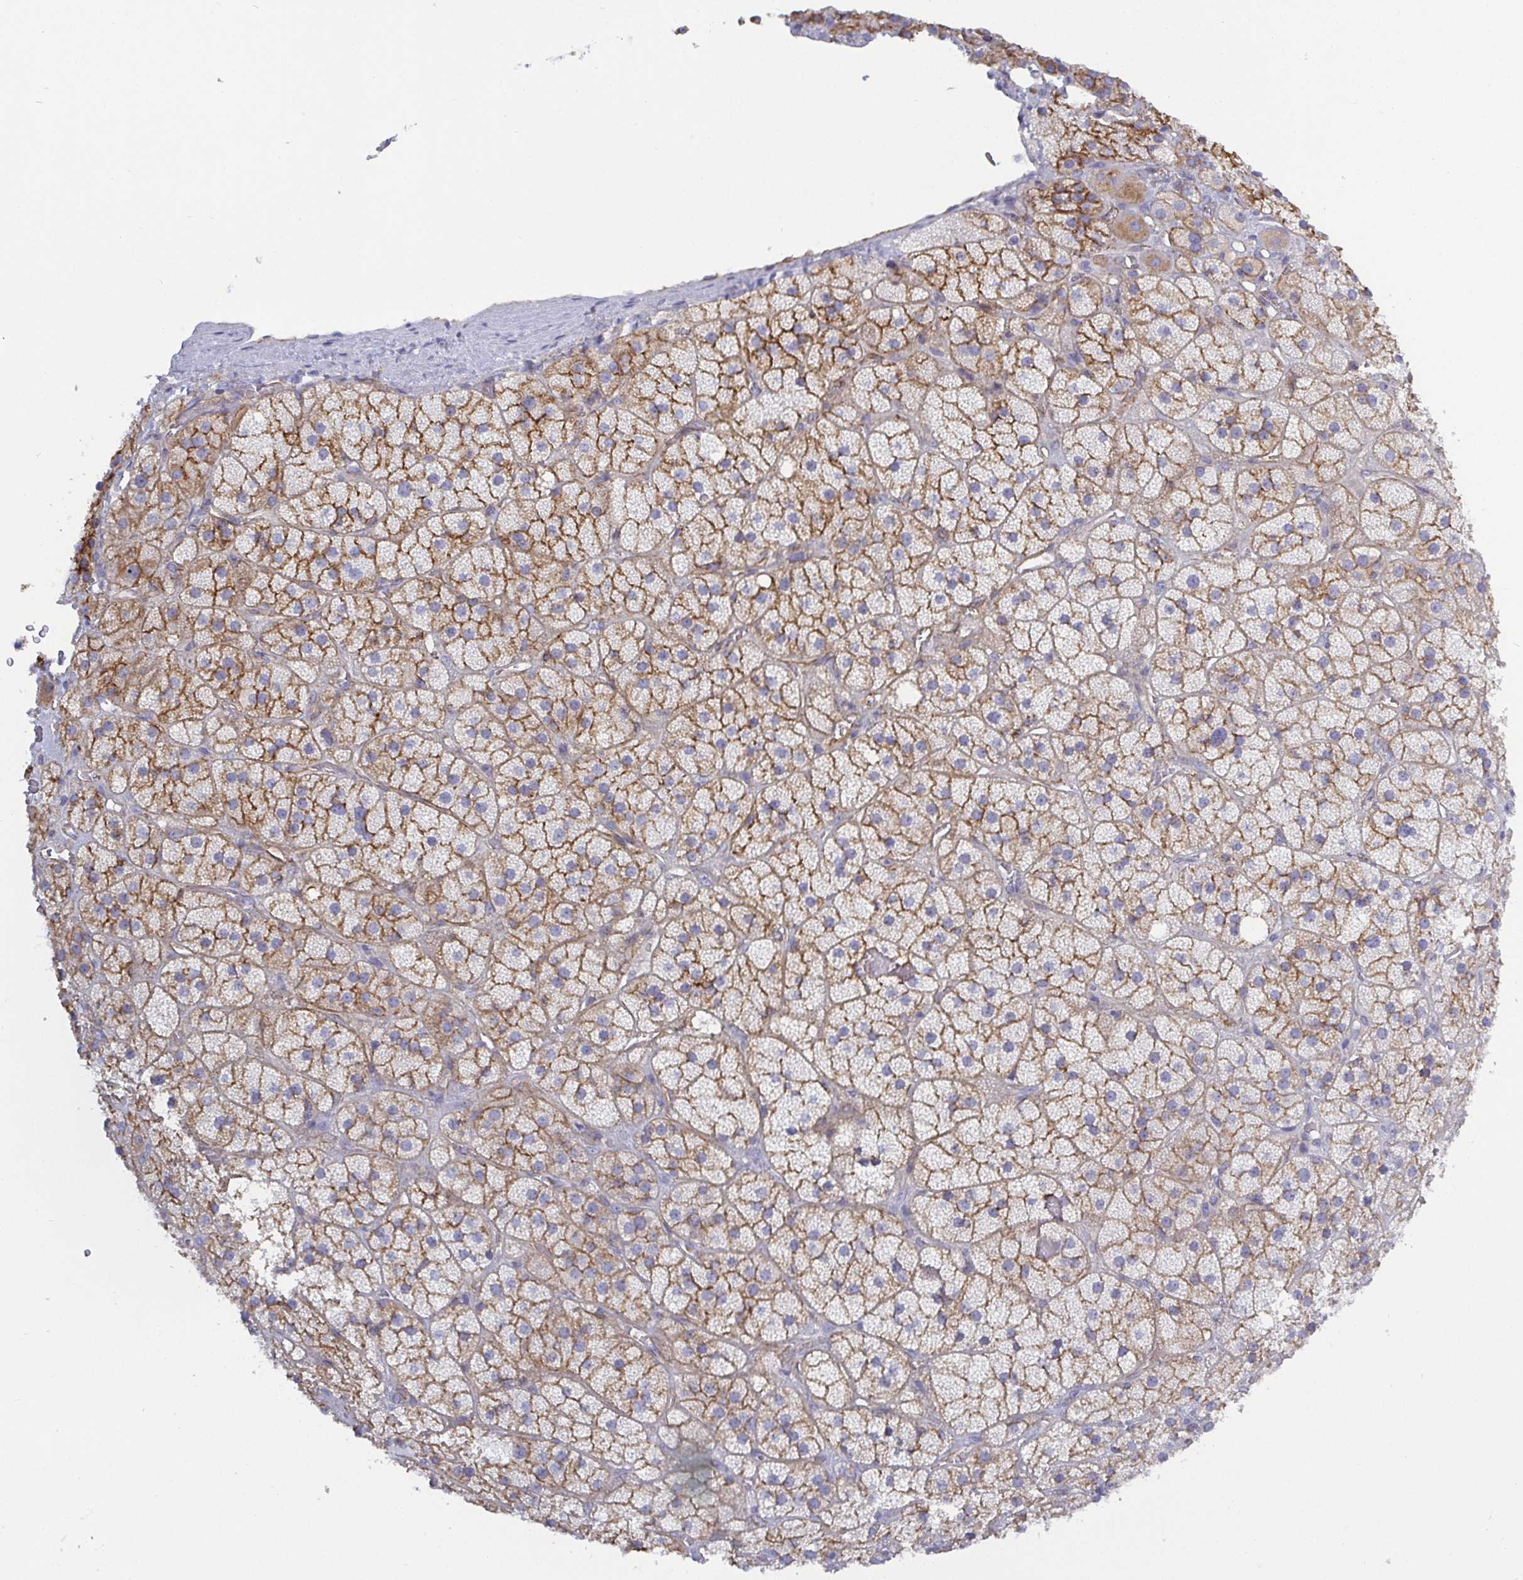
{"staining": {"intensity": "moderate", "quantity": "25%-75%", "location": "cytoplasmic/membranous"}, "tissue": "adrenal gland", "cell_type": "Glandular cells", "image_type": "normal", "snomed": [{"axis": "morphology", "description": "Normal tissue, NOS"}, {"axis": "topography", "description": "Adrenal gland"}], "caption": "The micrograph shows immunohistochemical staining of normal adrenal gland. There is moderate cytoplasmic/membranous staining is identified in about 25%-75% of glandular cells.", "gene": "LIMA1", "patient": {"sex": "male", "age": 57}}